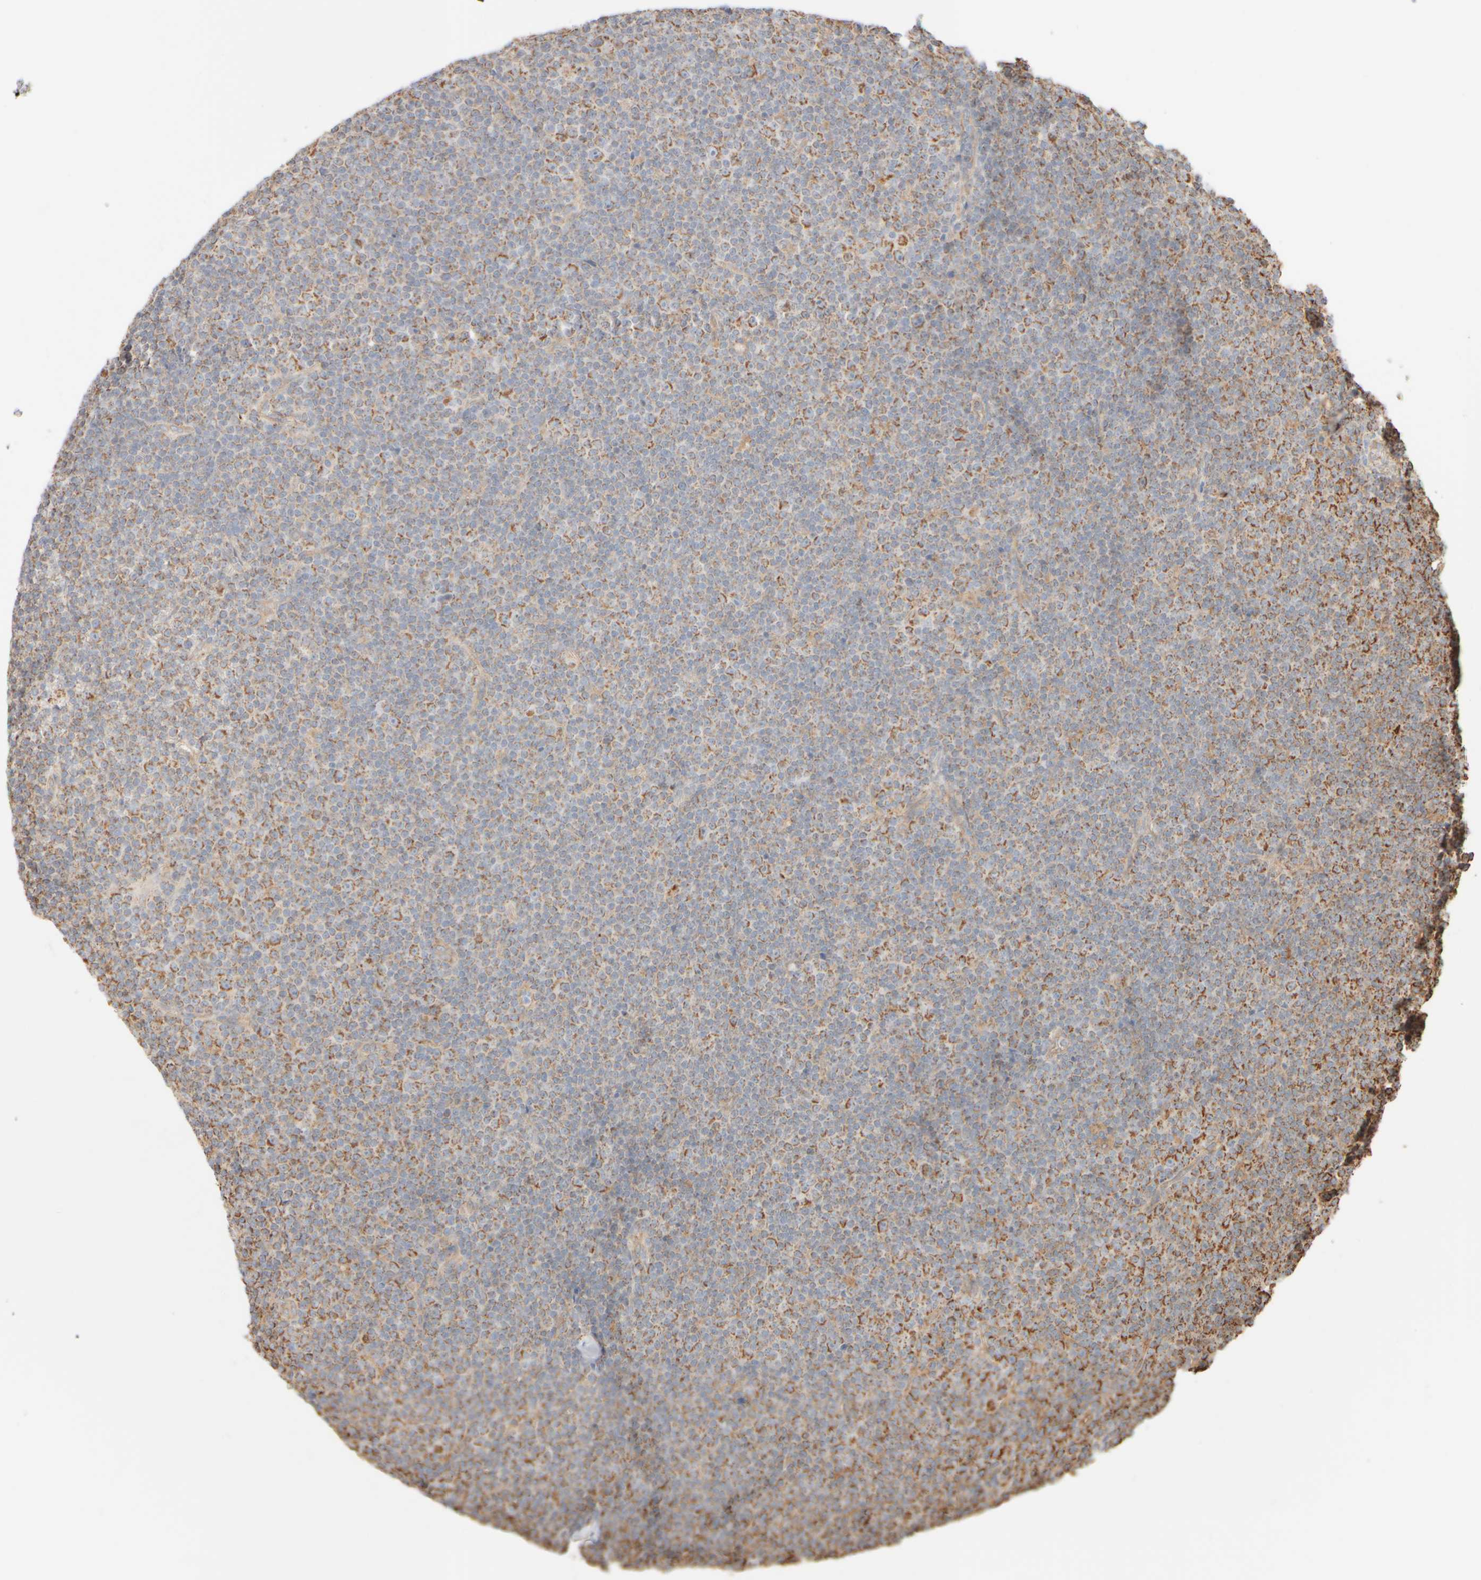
{"staining": {"intensity": "moderate", "quantity": "25%-75%", "location": "cytoplasmic/membranous"}, "tissue": "lymphoma", "cell_type": "Tumor cells", "image_type": "cancer", "snomed": [{"axis": "morphology", "description": "Malignant lymphoma, non-Hodgkin's type, Low grade"}, {"axis": "topography", "description": "Lymph node"}], "caption": "Approximately 25%-75% of tumor cells in malignant lymphoma, non-Hodgkin's type (low-grade) exhibit moderate cytoplasmic/membranous protein positivity as visualized by brown immunohistochemical staining.", "gene": "APBB2", "patient": {"sex": "female", "age": 67}}